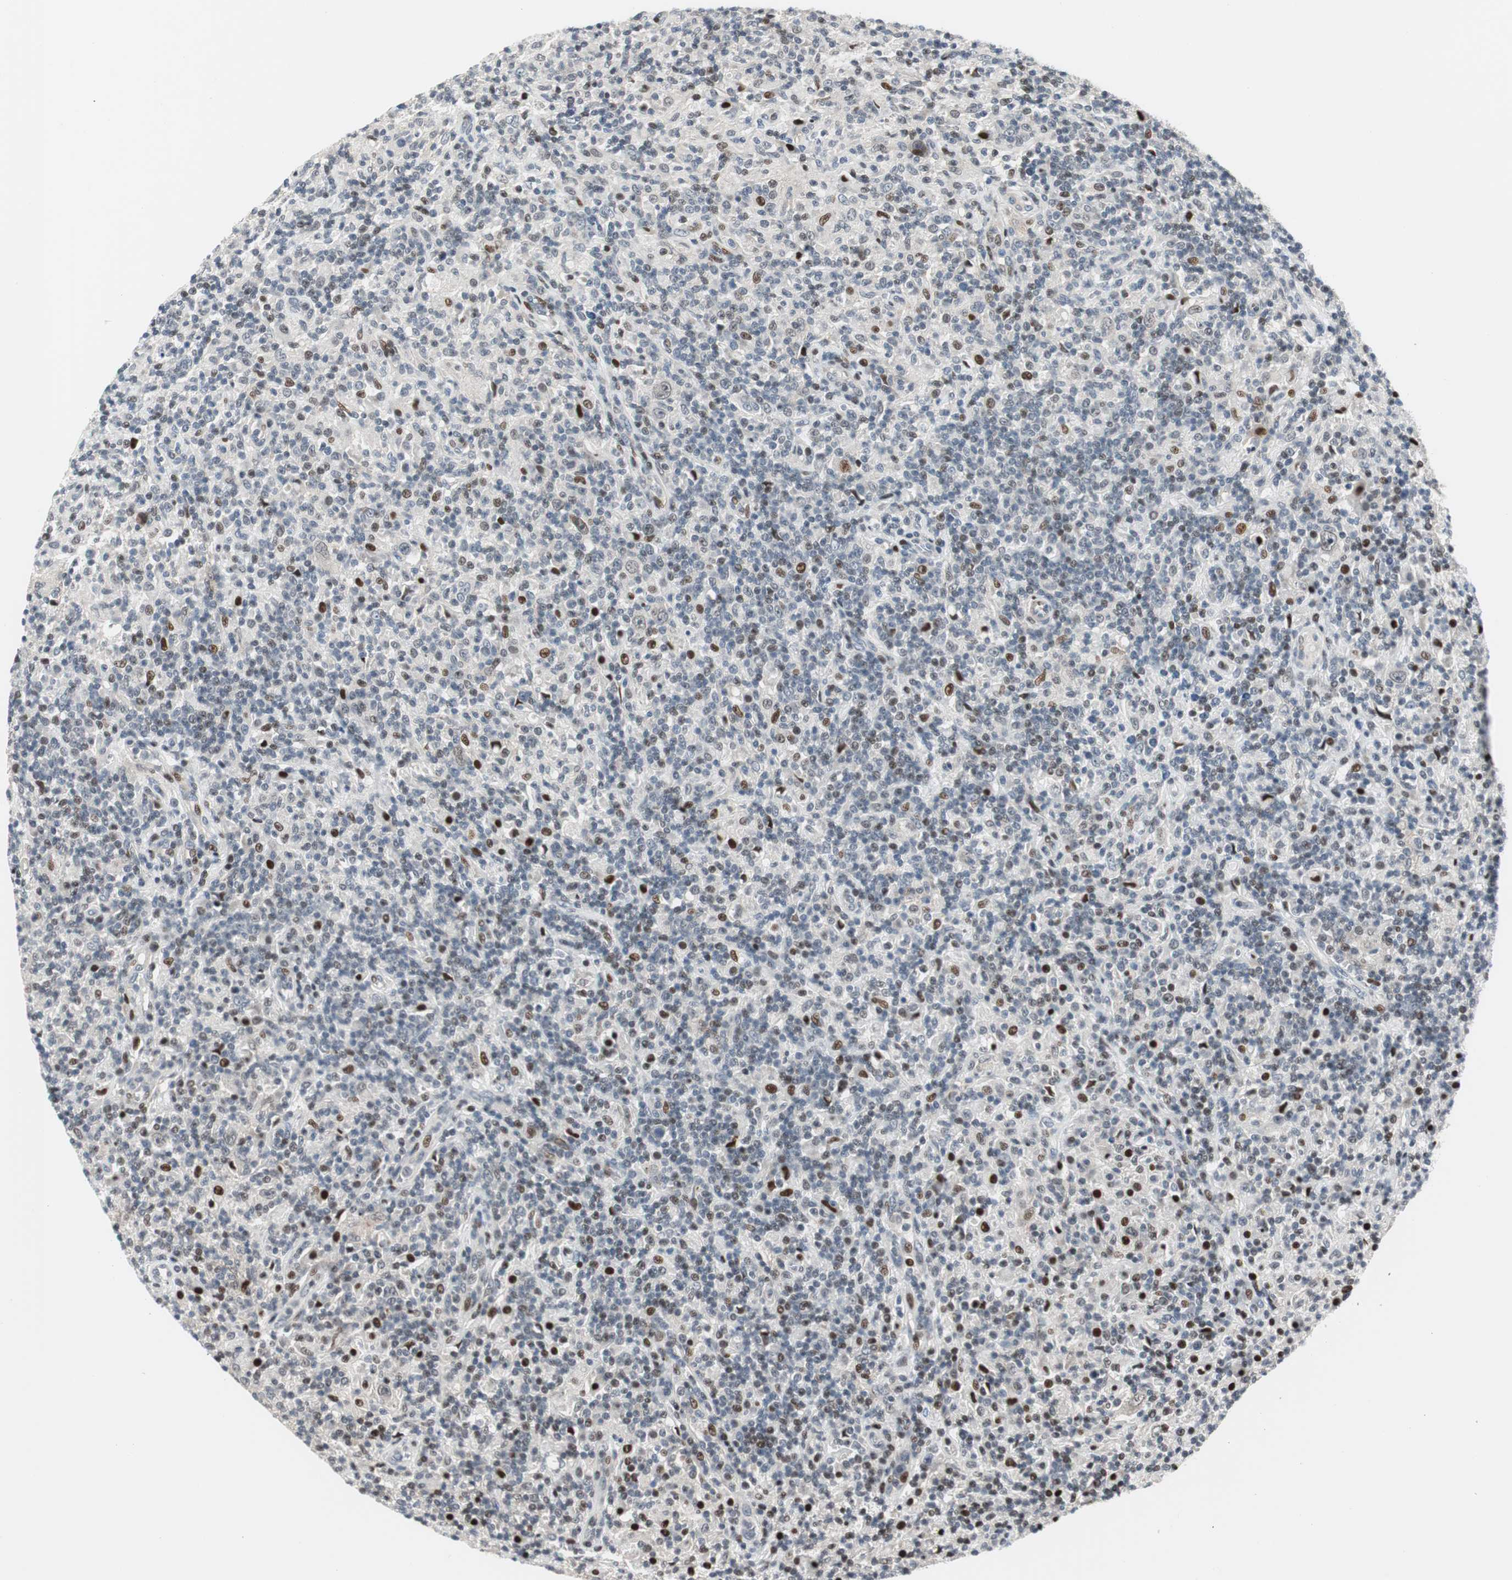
{"staining": {"intensity": "strong", "quantity": "<25%", "location": "nuclear"}, "tissue": "lymphoma", "cell_type": "Tumor cells", "image_type": "cancer", "snomed": [{"axis": "morphology", "description": "Hodgkin's disease, NOS"}, {"axis": "topography", "description": "Lymph node"}], "caption": "The image demonstrates a brown stain indicating the presence of a protein in the nuclear of tumor cells in Hodgkin's disease.", "gene": "RAD1", "patient": {"sex": "male", "age": 70}}